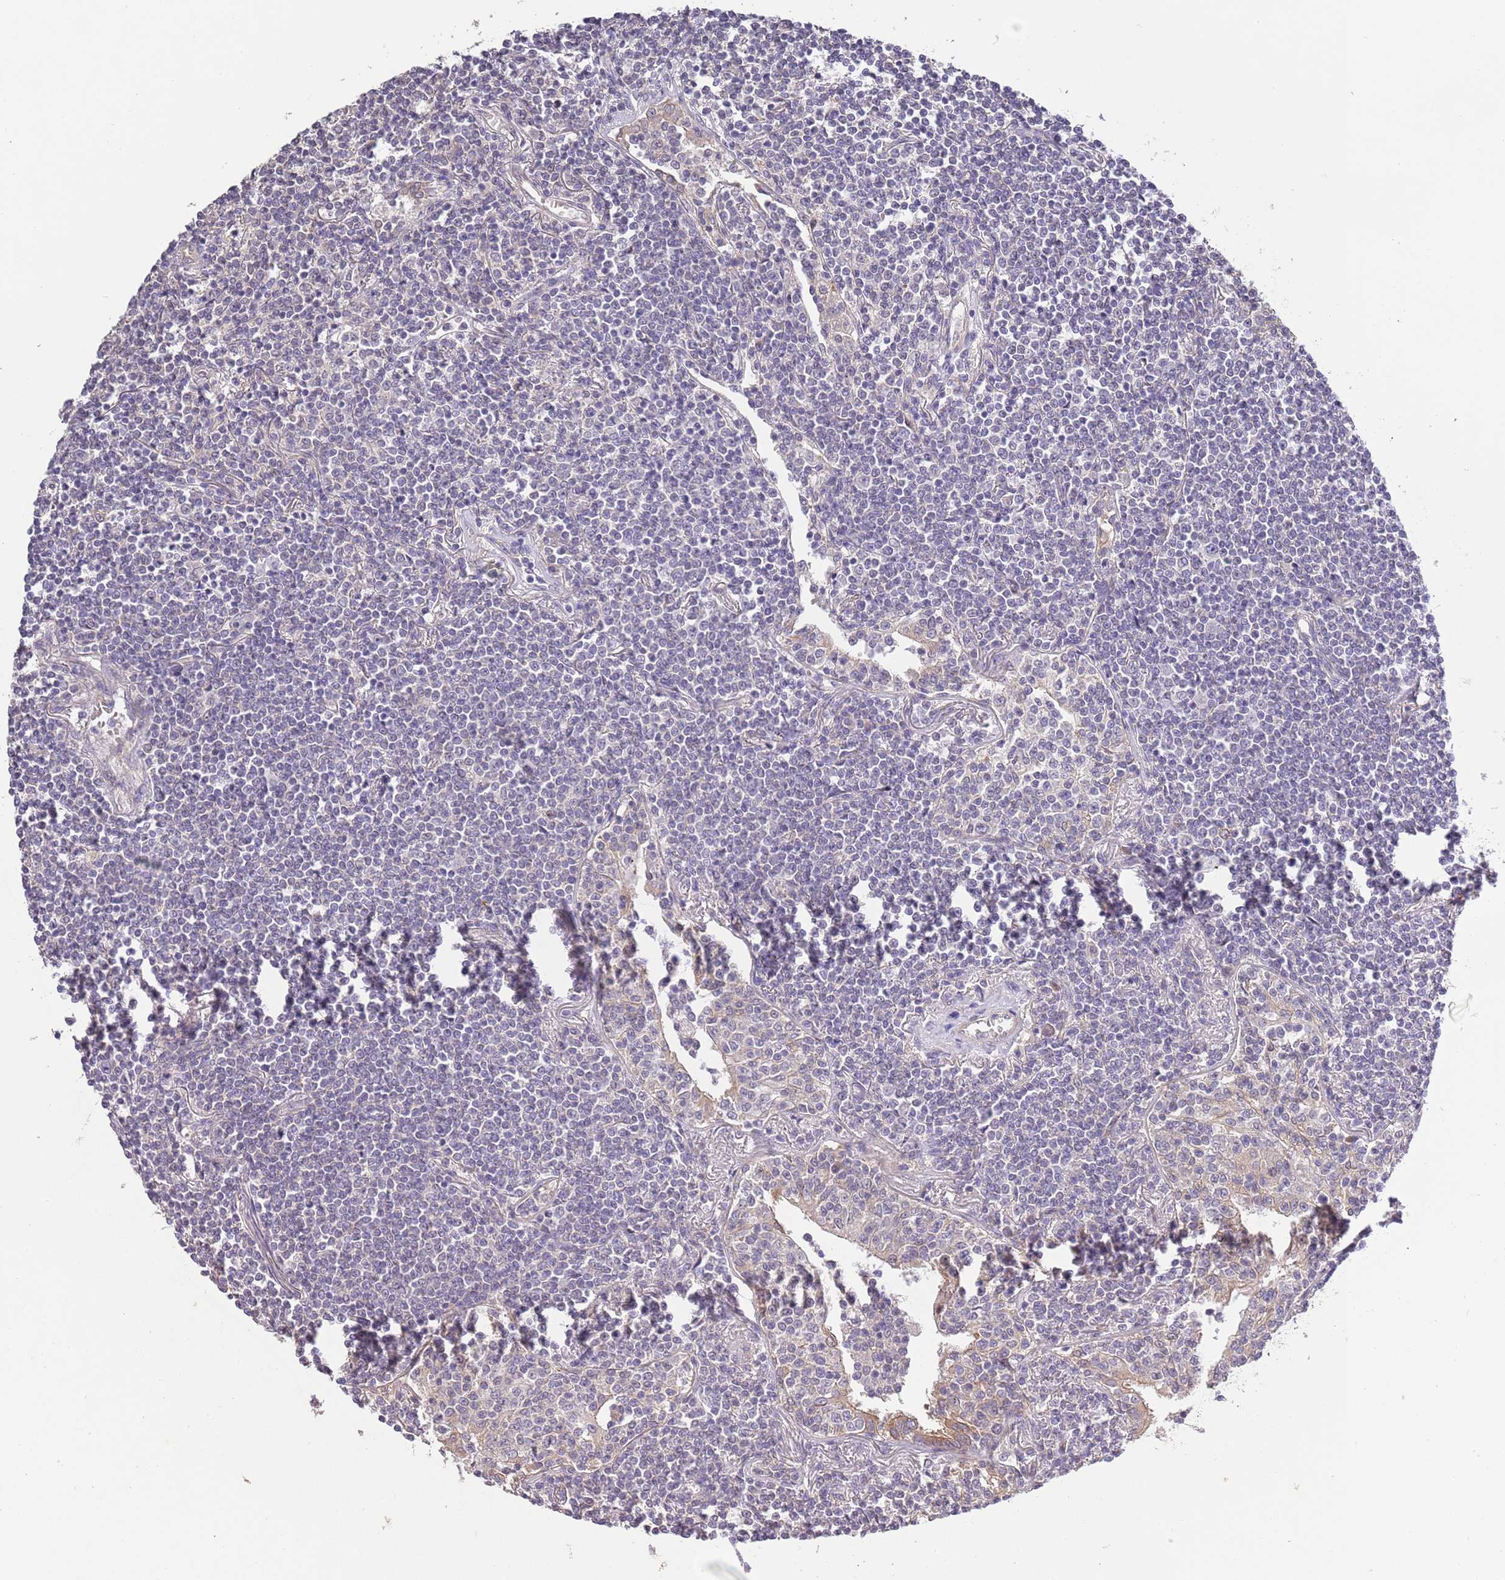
{"staining": {"intensity": "negative", "quantity": "none", "location": "none"}, "tissue": "lymphoma", "cell_type": "Tumor cells", "image_type": "cancer", "snomed": [{"axis": "morphology", "description": "Malignant lymphoma, non-Hodgkin's type, Low grade"}, {"axis": "topography", "description": "Lung"}], "caption": "An immunohistochemistry histopathology image of lymphoma is shown. There is no staining in tumor cells of lymphoma.", "gene": "LIPJ", "patient": {"sex": "female", "age": 71}}